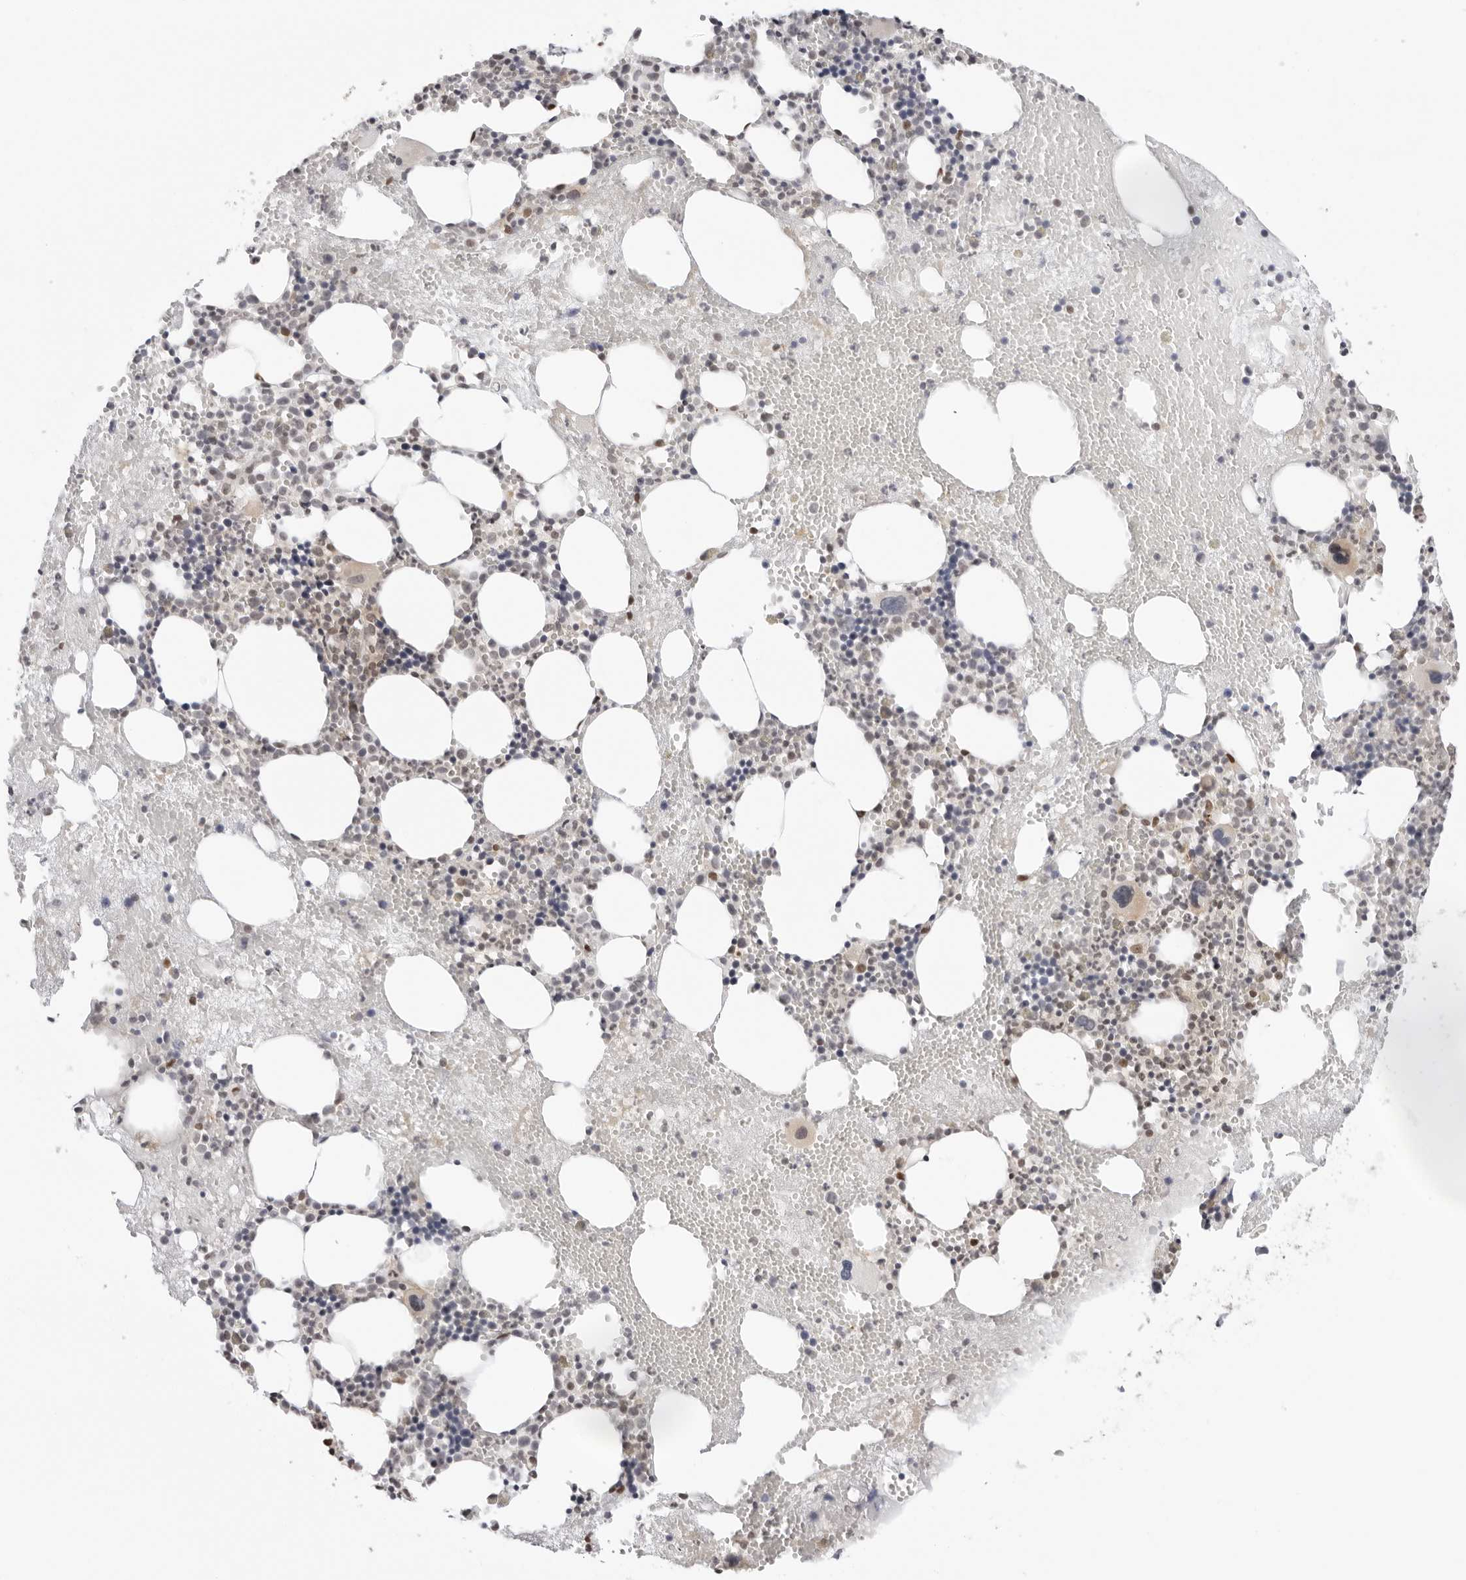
{"staining": {"intensity": "weak", "quantity": "25%-75%", "location": "nuclear"}, "tissue": "bone marrow", "cell_type": "Hematopoietic cells", "image_type": "normal", "snomed": [{"axis": "morphology", "description": "Normal tissue, NOS"}, {"axis": "morphology", "description": "Inflammation, NOS"}, {"axis": "topography", "description": "Bone marrow"}], "caption": "There is low levels of weak nuclear staining in hematopoietic cells of normal bone marrow, as demonstrated by immunohistochemical staining (brown color).", "gene": "RNF146", "patient": {"sex": "female", "age": 48}}